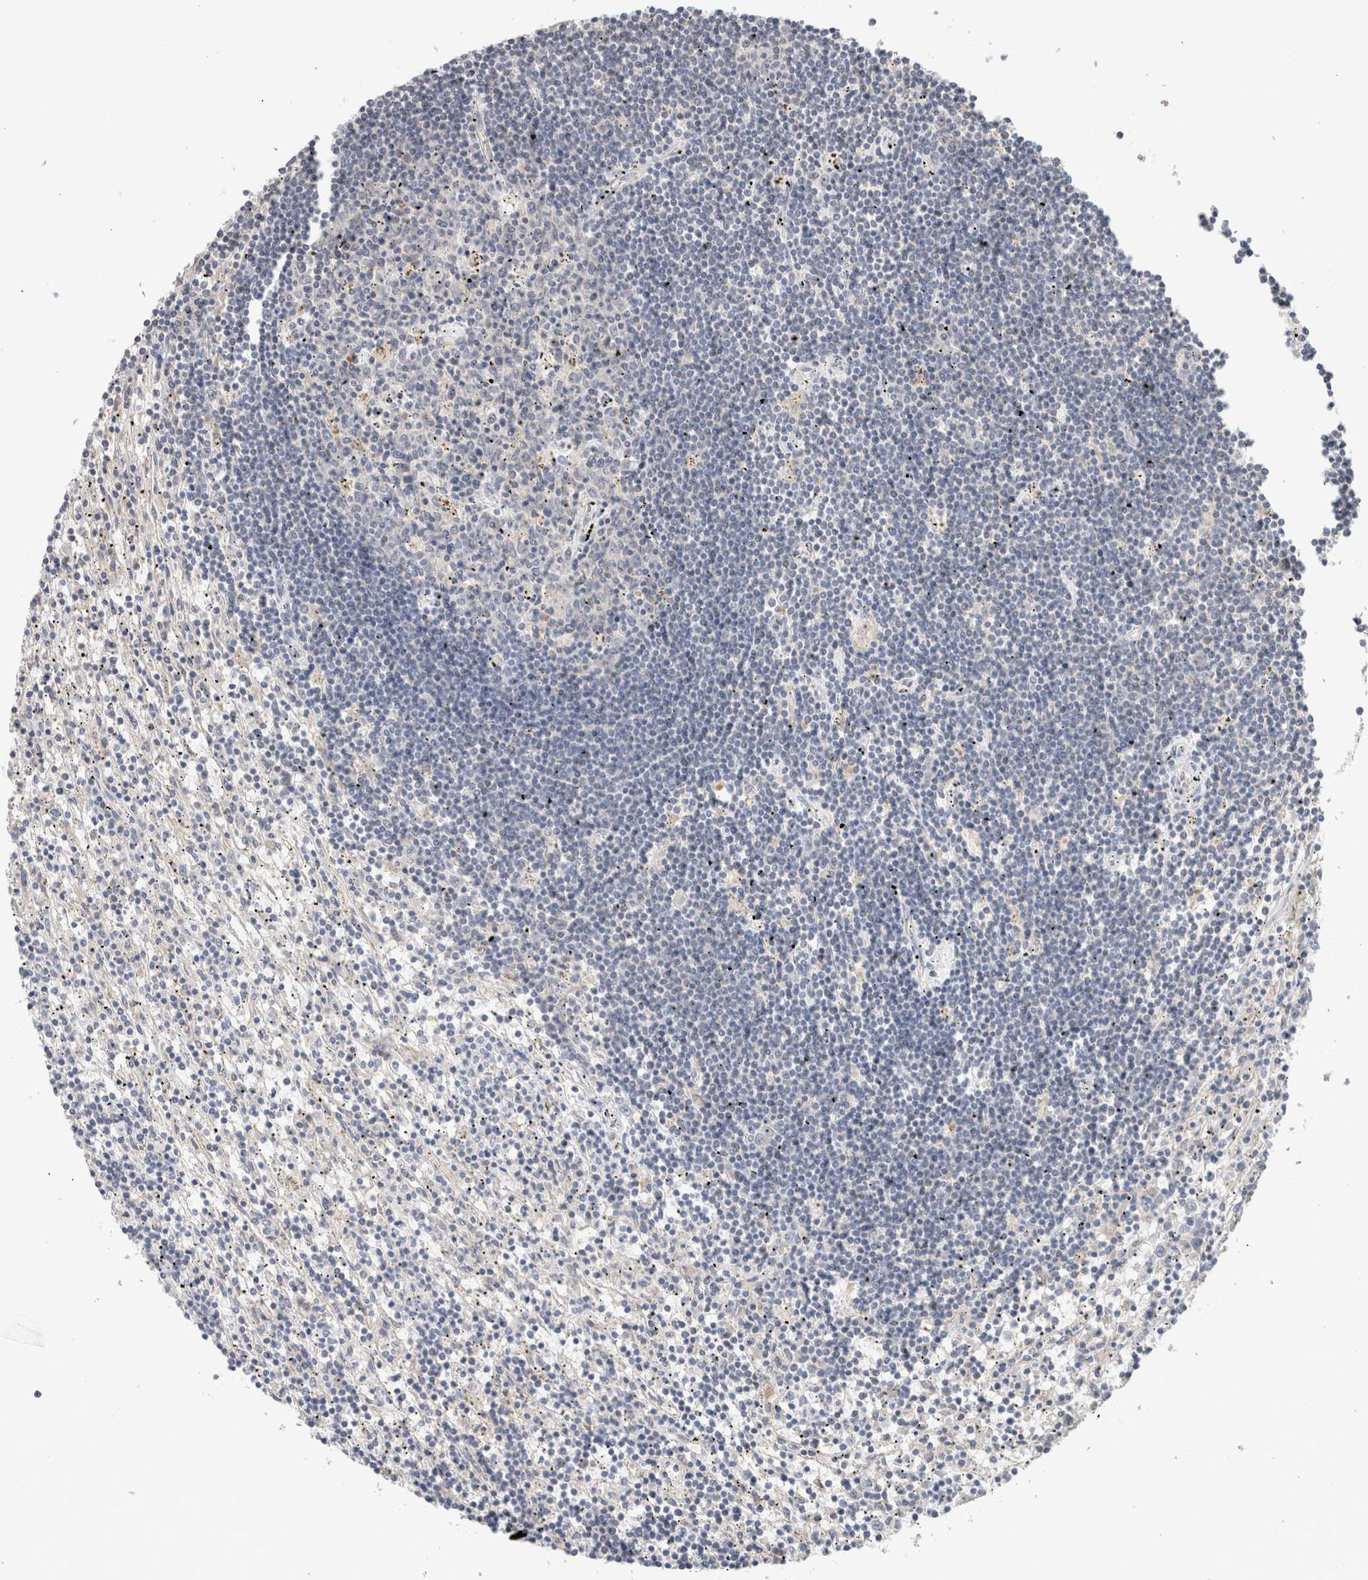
{"staining": {"intensity": "negative", "quantity": "none", "location": "none"}, "tissue": "lymphoma", "cell_type": "Tumor cells", "image_type": "cancer", "snomed": [{"axis": "morphology", "description": "Malignant lymphoma, non-Hodgkin's type, Low grade"}, {"axis": "topography", "description": "Spleen"}], "caption": "Tumor cells show no significant positivity in lymphoma.", "gene": "CA13", "patient": {"sex": "male", "age": 76}}